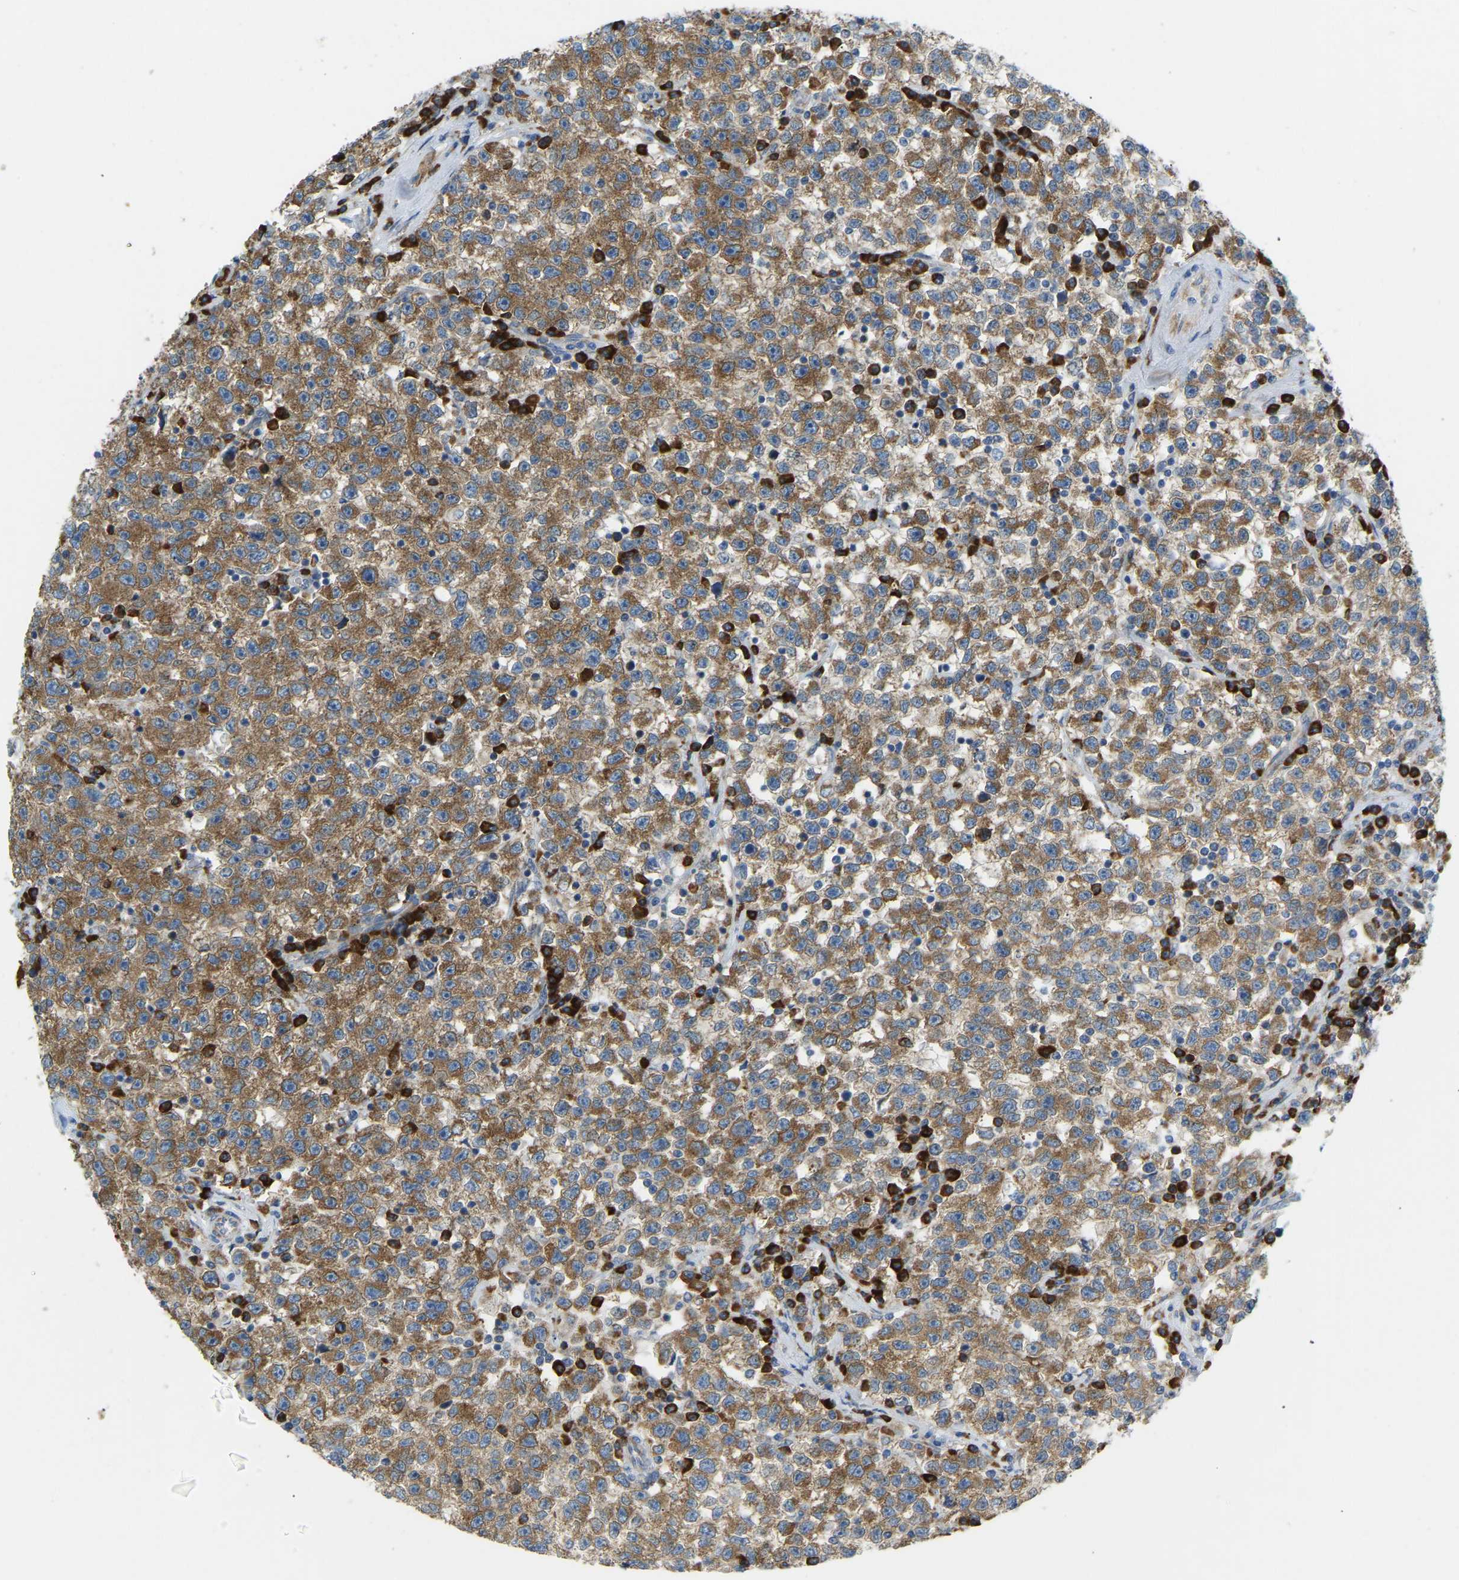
{"staining": {"intensity": "moderate", "quantity": ">75%", "location": "cytoplasmic/membranous"}, "tissue": "testis cancer", "cell_type": "Tumor cells", "image_type": "cancer", "snomed": [{"axis": "morphology", "description": "Seminoma, NOS"}, {"axis": "topography", "description": "Testis"}], "caption": "This histopathology image exhibits immunohistochemistry staining of human testis cancer (seminoma), with medium moderate cytoplasmic/membranous expression in approximately >75% of tumor cells.", "gene": "SND1", "patient": {"sex": "male", "age": 22}}